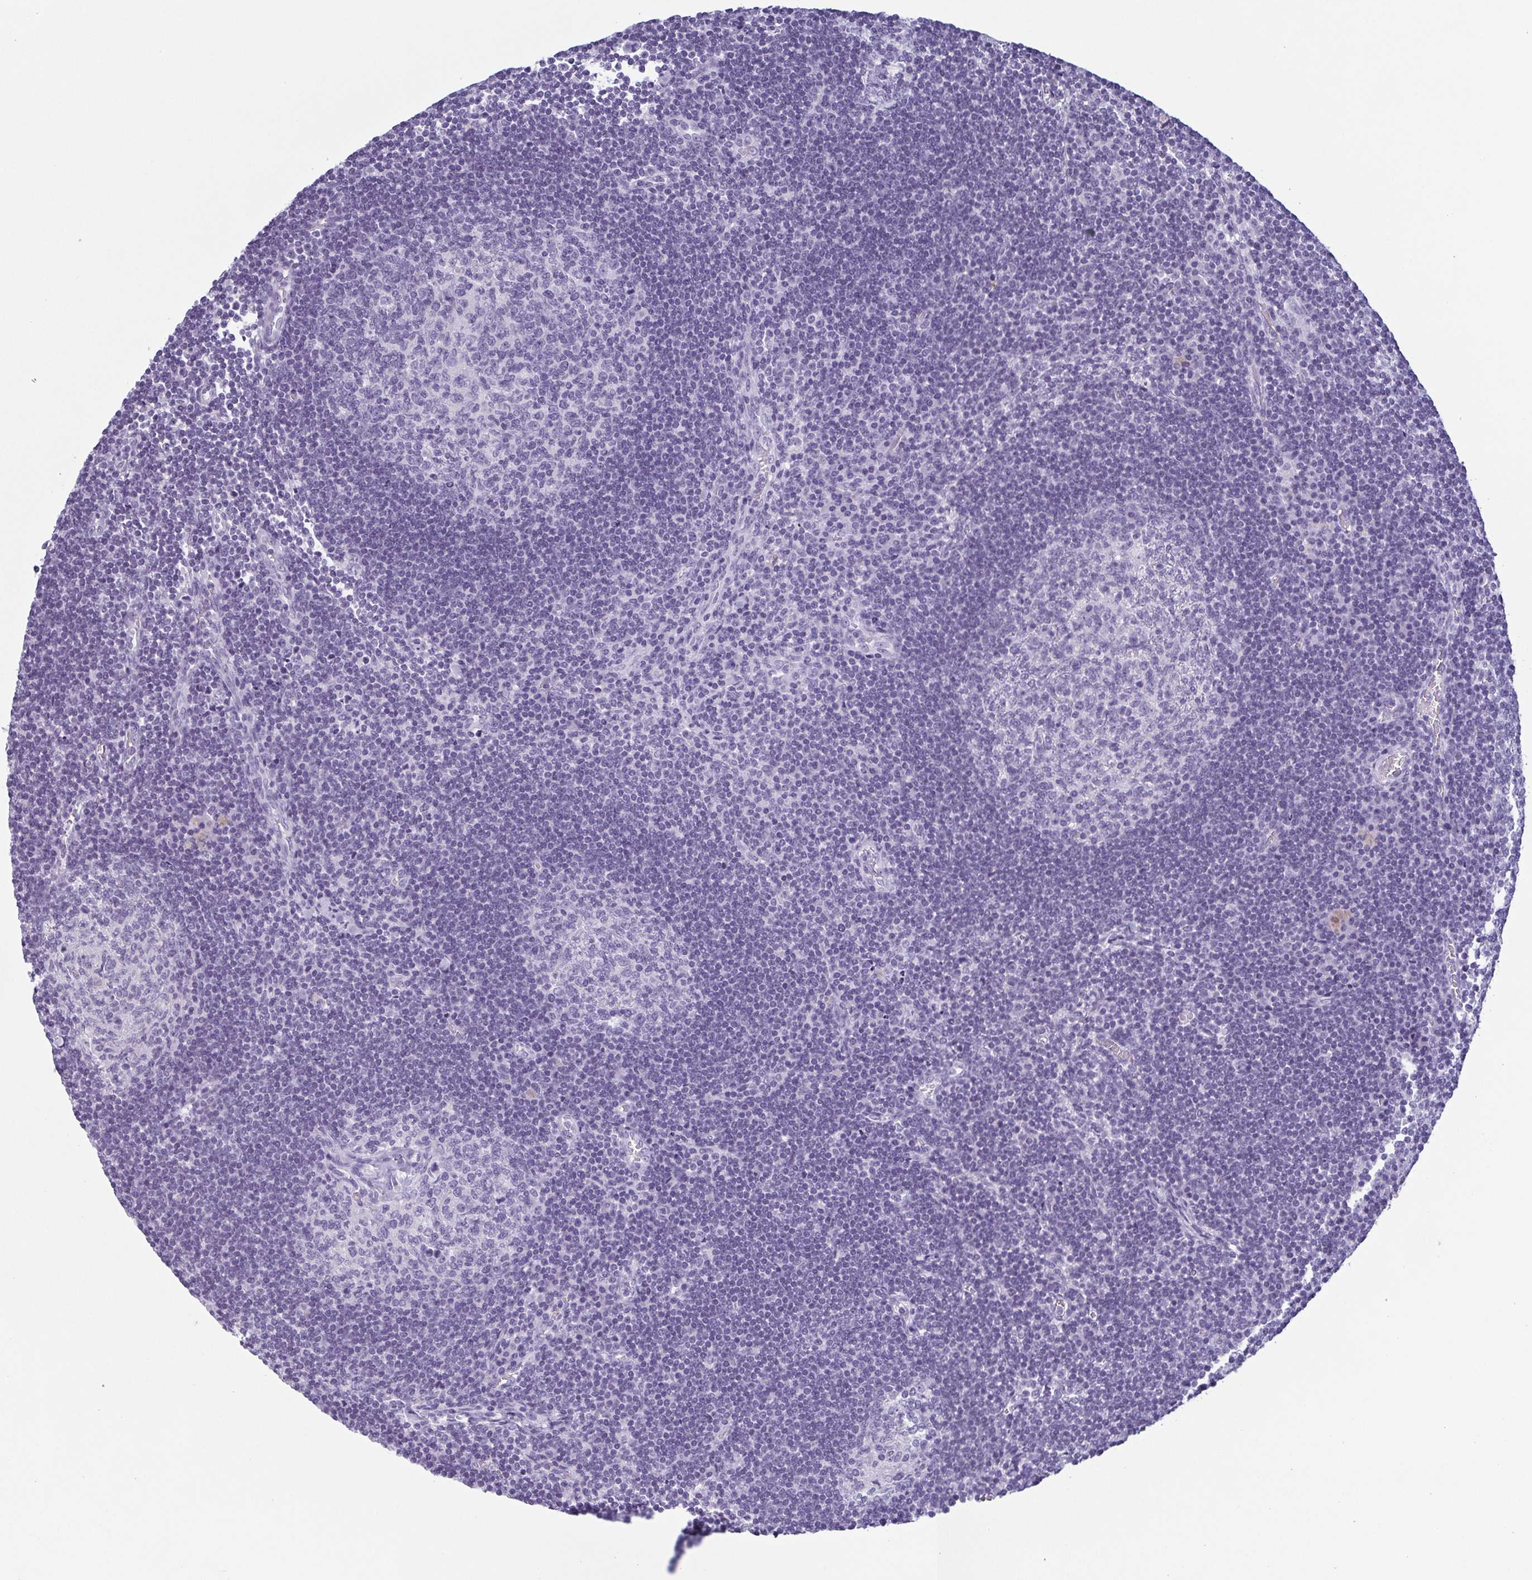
{"staining": {"intensity": "negative", "quantity": "none", "location": "none"}, "tissue": "lymph node", "cell_type": "Germinal center cells", "image_type": "normal", "snomed": [{"axis": "morphology", "description": "Normal tissue, NOS"}, {"axis": "topography", "description": "Lymph node"}], "caption": "Protein analysis of normal lymph node shows no significant expression in germinal center cells.", "gene": "KRT78", "patient": {"sex": "male", "age": 67}}